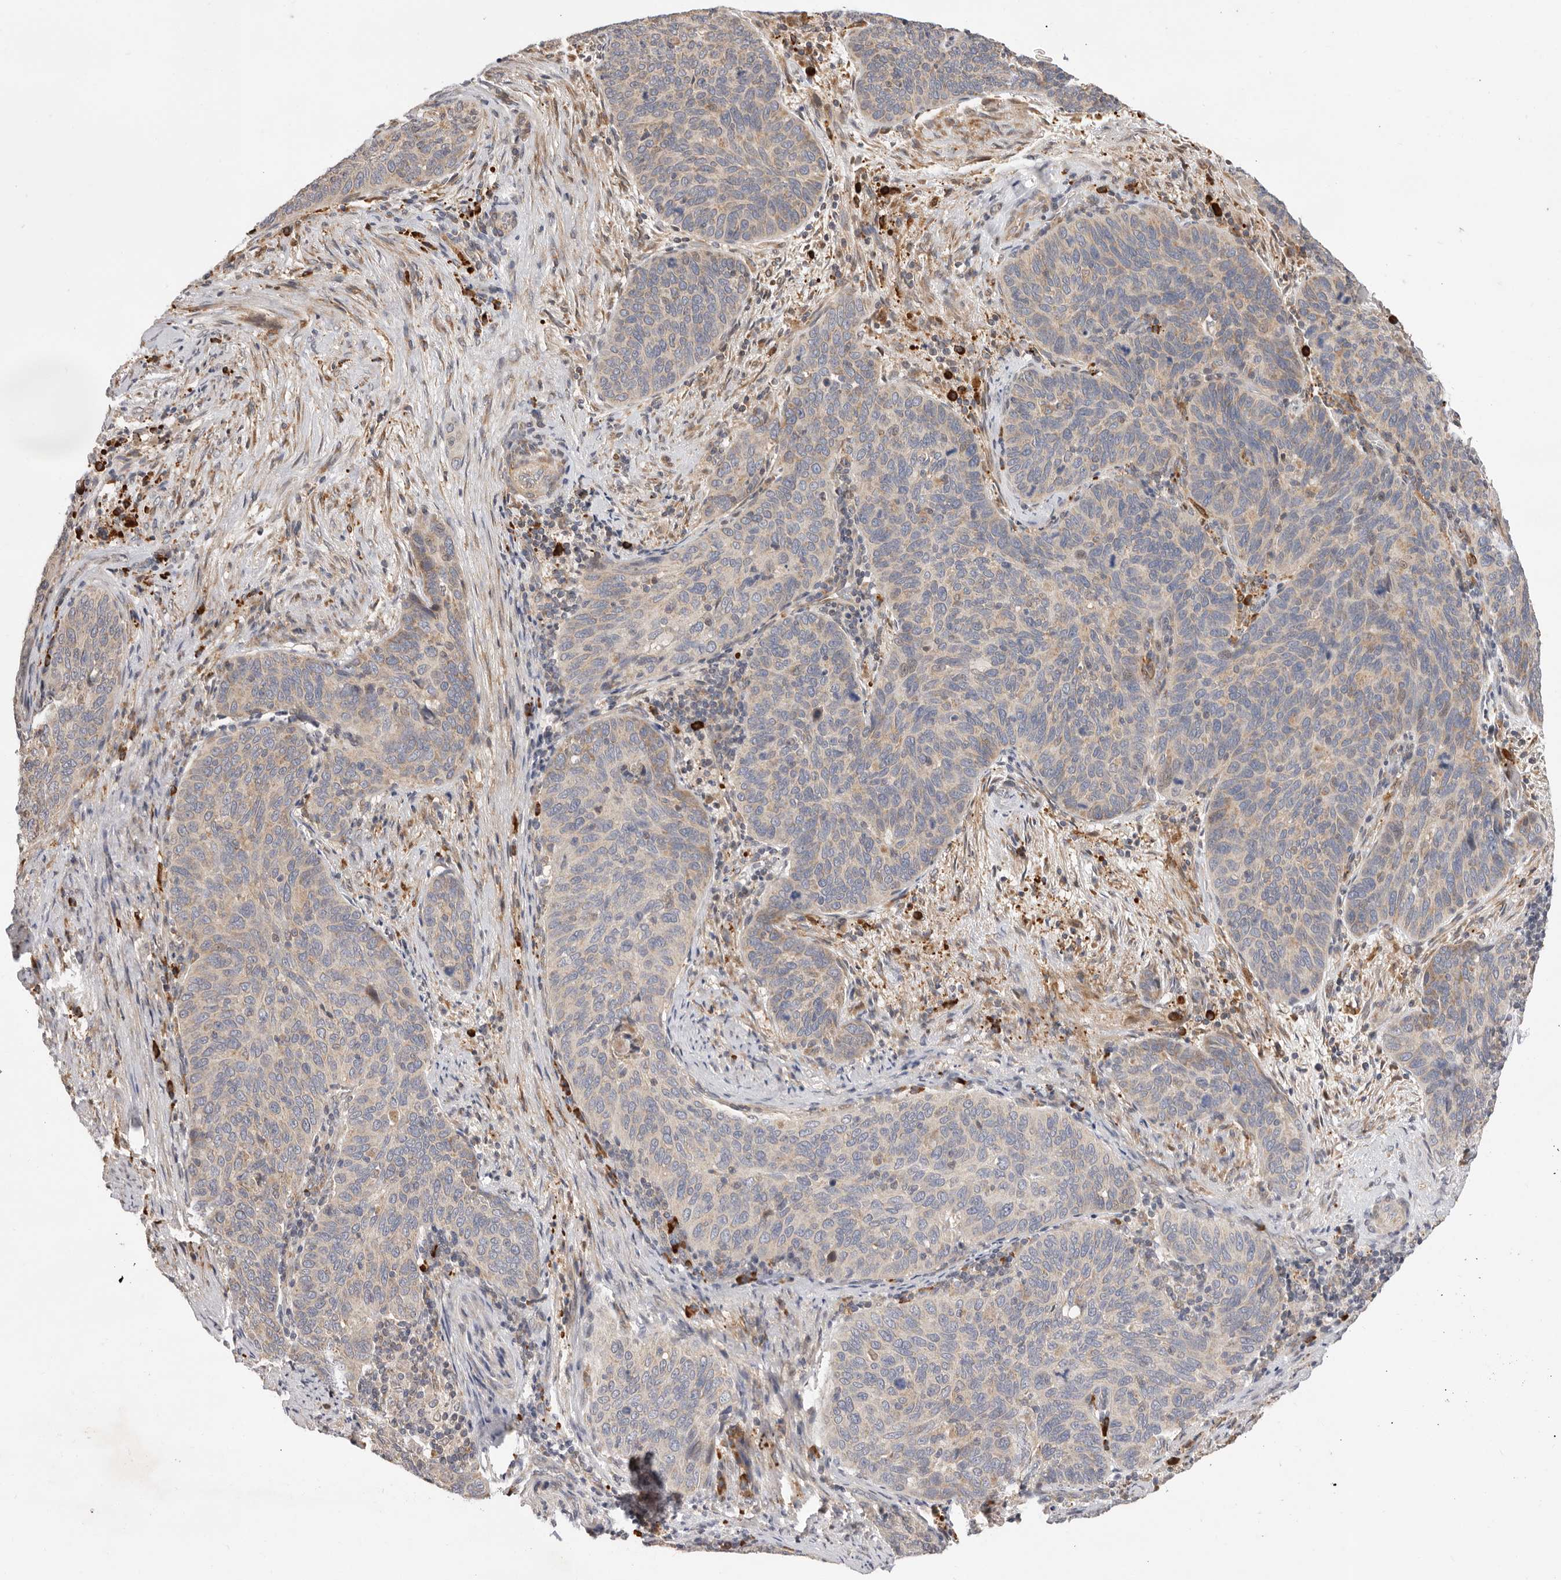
{"staining": {"intensity": "weak", "quantity": "<25%", "location": "cytoplasmic/membranous"}, "tissue": "cervical cancer", "cell_type": "Tumor cells", "image_type": "cancer", "snomed": [{"axis": "morphology", "description": "Squamous cell carcinoma, NOS"}, {"axis": "topography", "description": "Cervix"}], "caption": "The micrograph displays no significant staining in tumor cells of cervical squamous cell carcinoma. Nuclei are stained in blue.", "gene": "USH1C", "patient": {"sex": "female", "age": 60}}